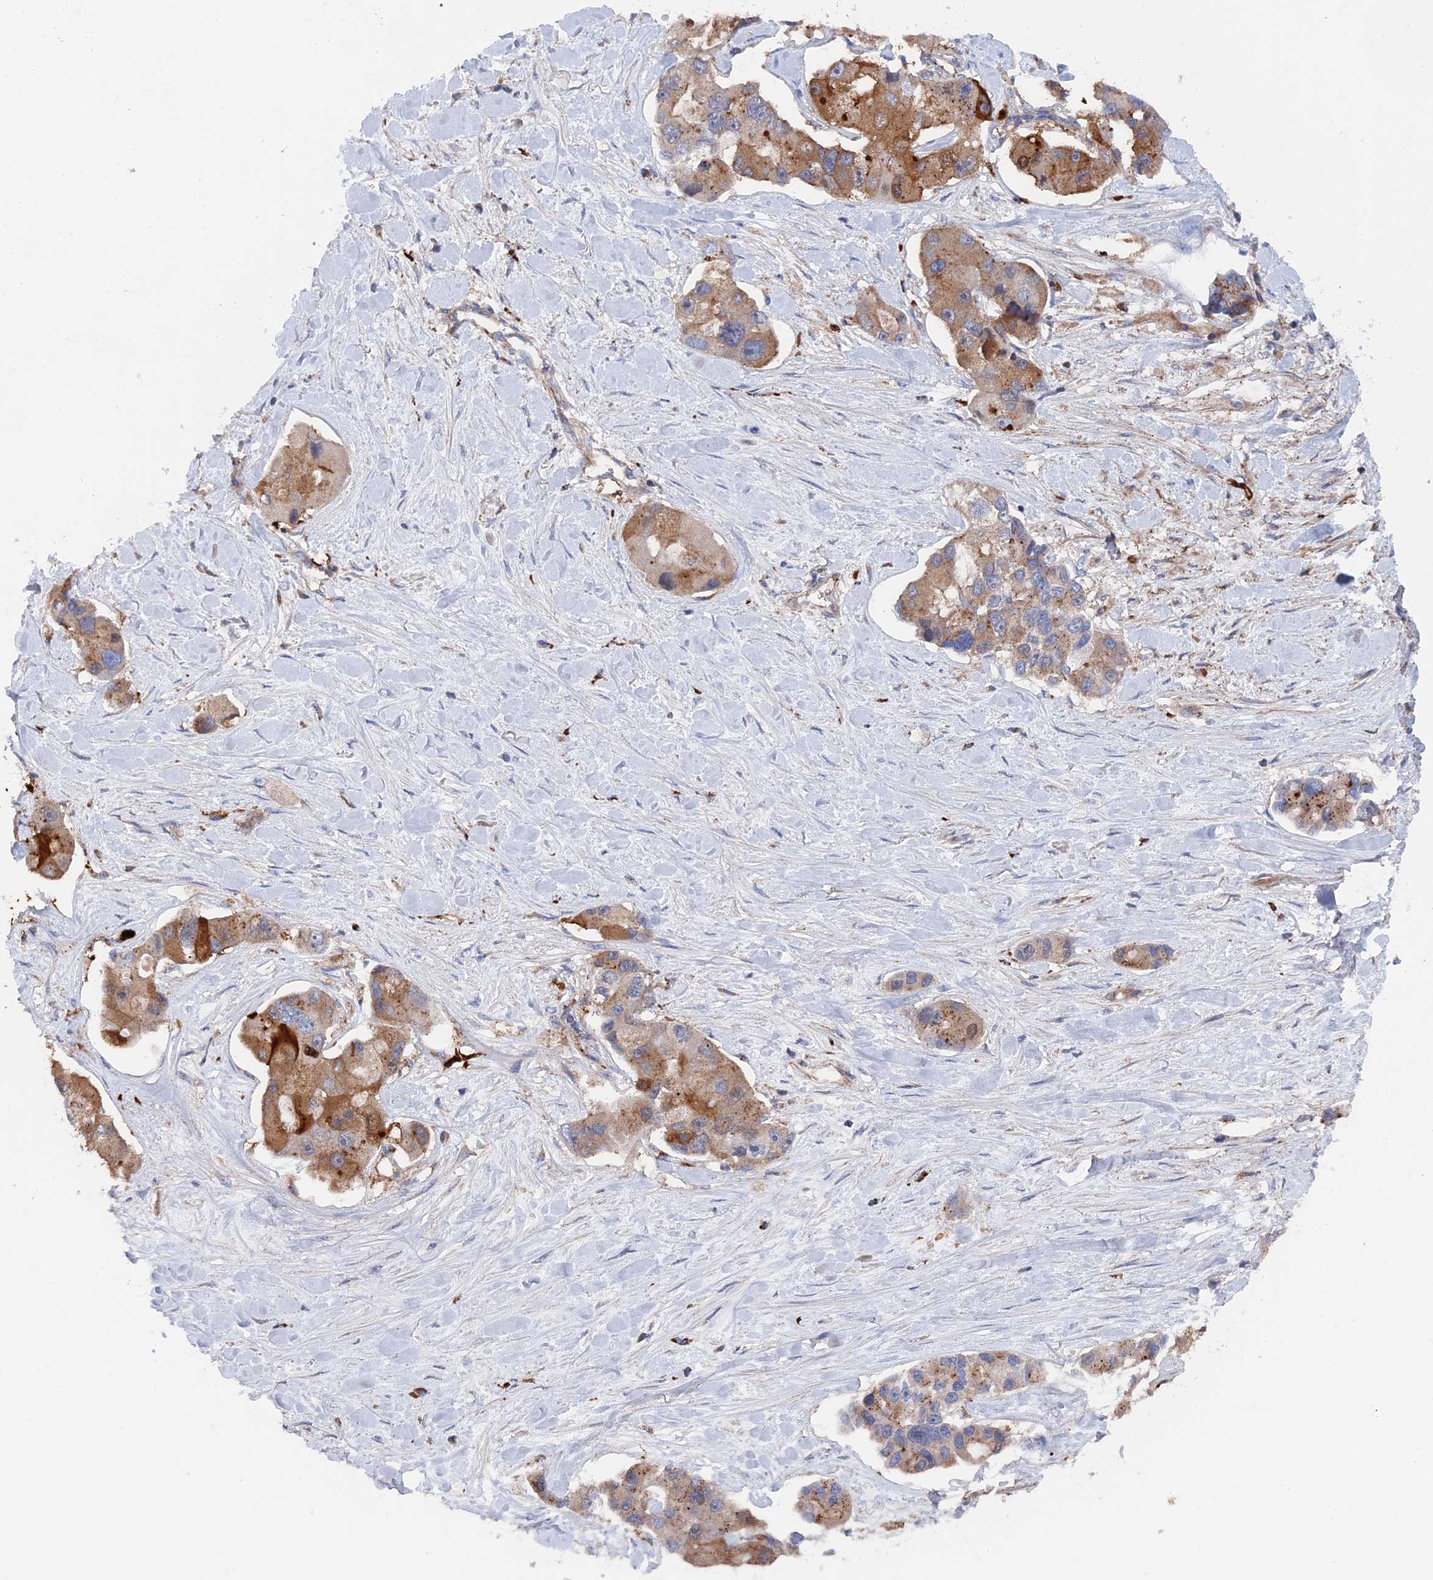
{"staining": {"intensity": "moderate", "quantity": "25%-75%", "location": "cytoplasmic/membranous"}, "tissue": "lung cancer", "cell_type": "Tumor cells", "image_type": "cancer", "snomed": [{"axis": "morphology", "description": "Adenocarcinoma, NOS"}, {"axis": "topography", "description": "Lung"}], "caption": "Lung cancer (adenocarcinoma) was stained to show a protein in brown. There is medium levels of moderate cytoplasmic/membranous staining in approximately 25%-75% of tumor cells.", "gene": "SMG9", "patient": {"sex": "female", "age": 54}}